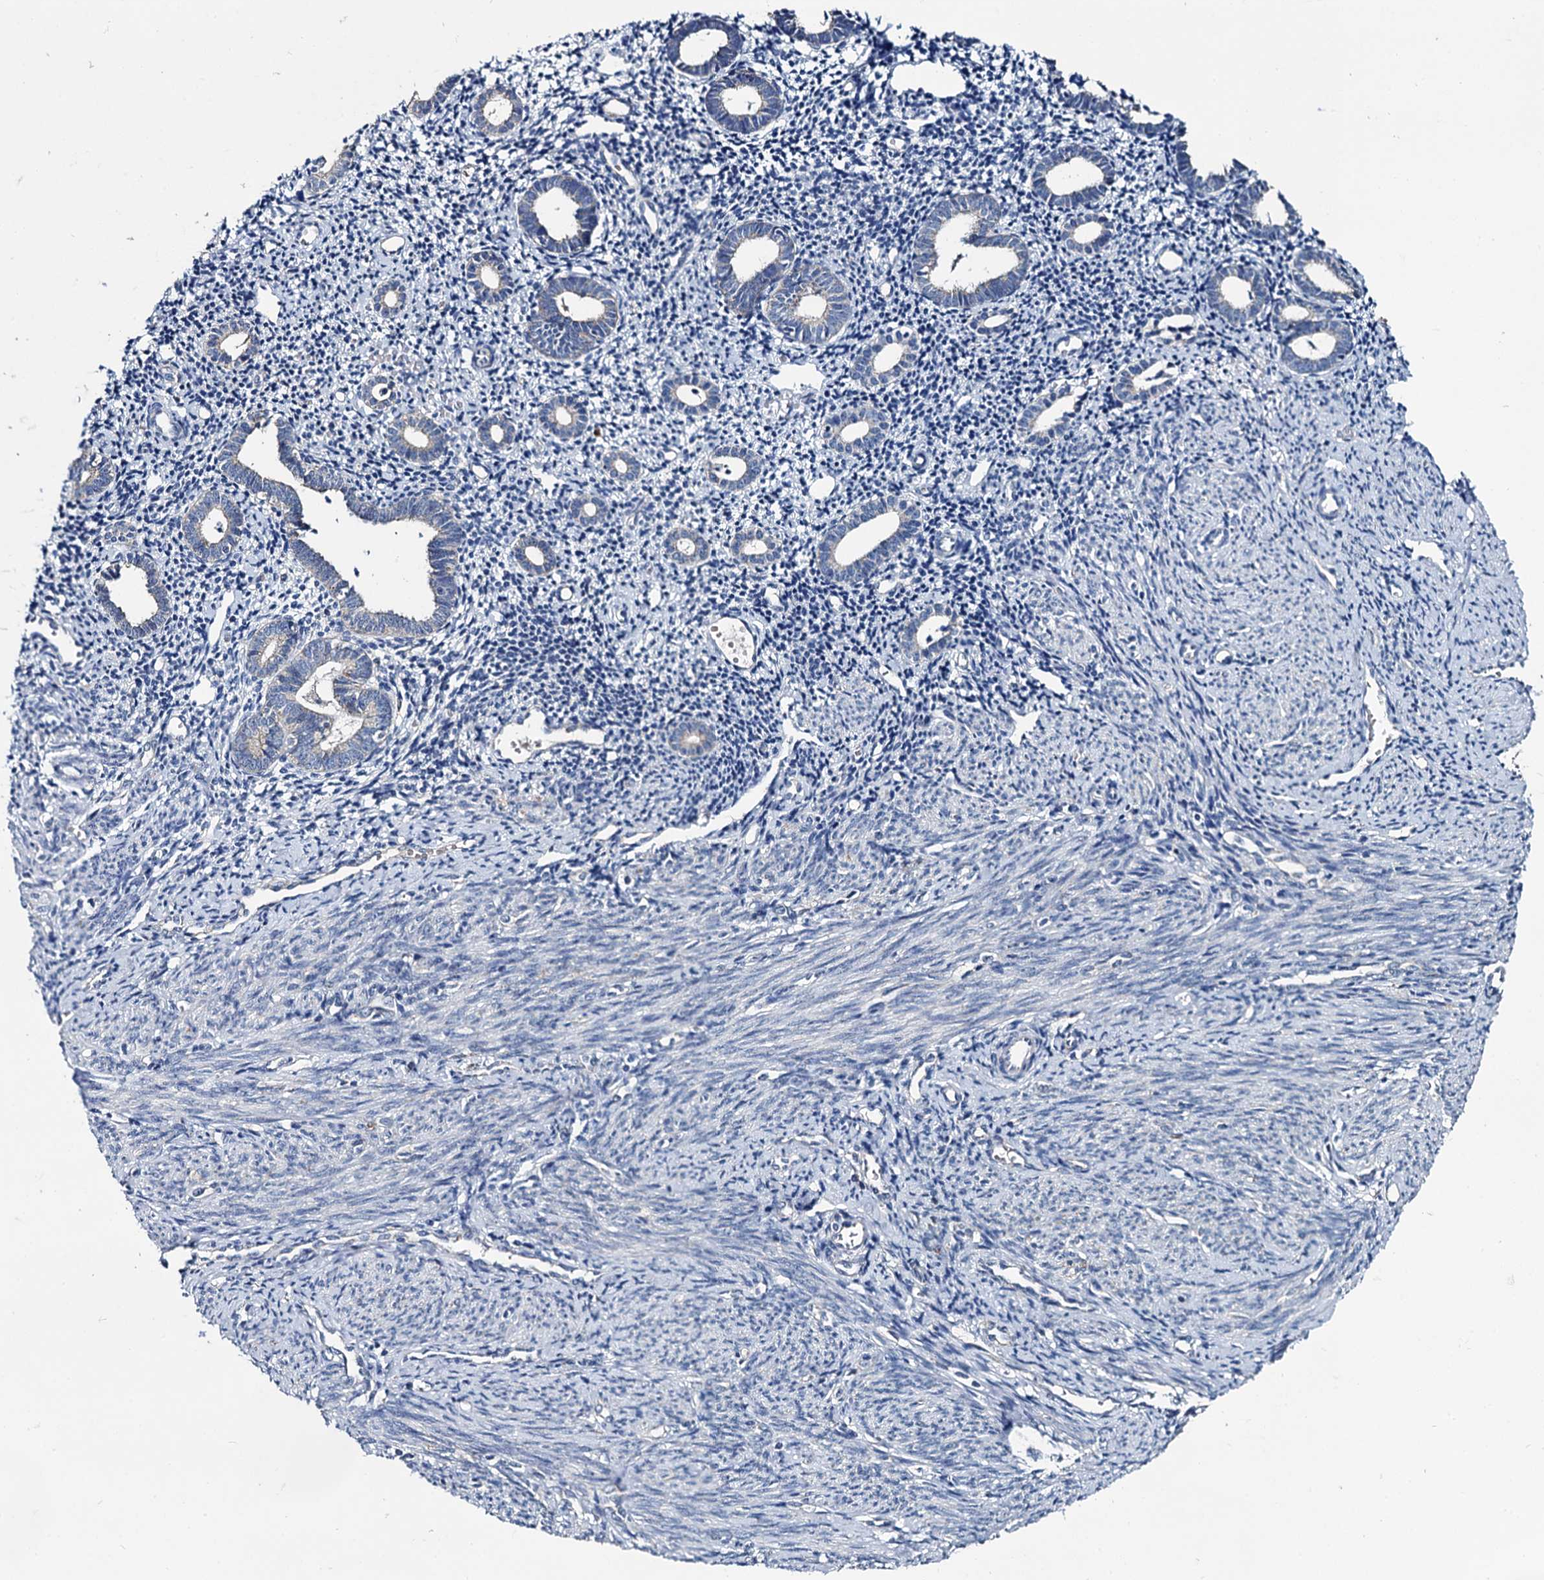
{"staining": {"intensity": "negative", "quantity": "none", "location": "none"}, "tissue": "endometrium", "cell_type": "Cells in endometrial stroma", "image_type": "normal", "snomed": [{"axis": "morphology", "description": "Normal tissue, NOS"}, {"axis": "topography", "description": "Endometrium"}], "caption": "Photomicrograph shows no significant protein staining in cells in endometrial stroma of normal endometrium.", "gene": "METTL4", "patient": {"sex": "female", "age": 56}}